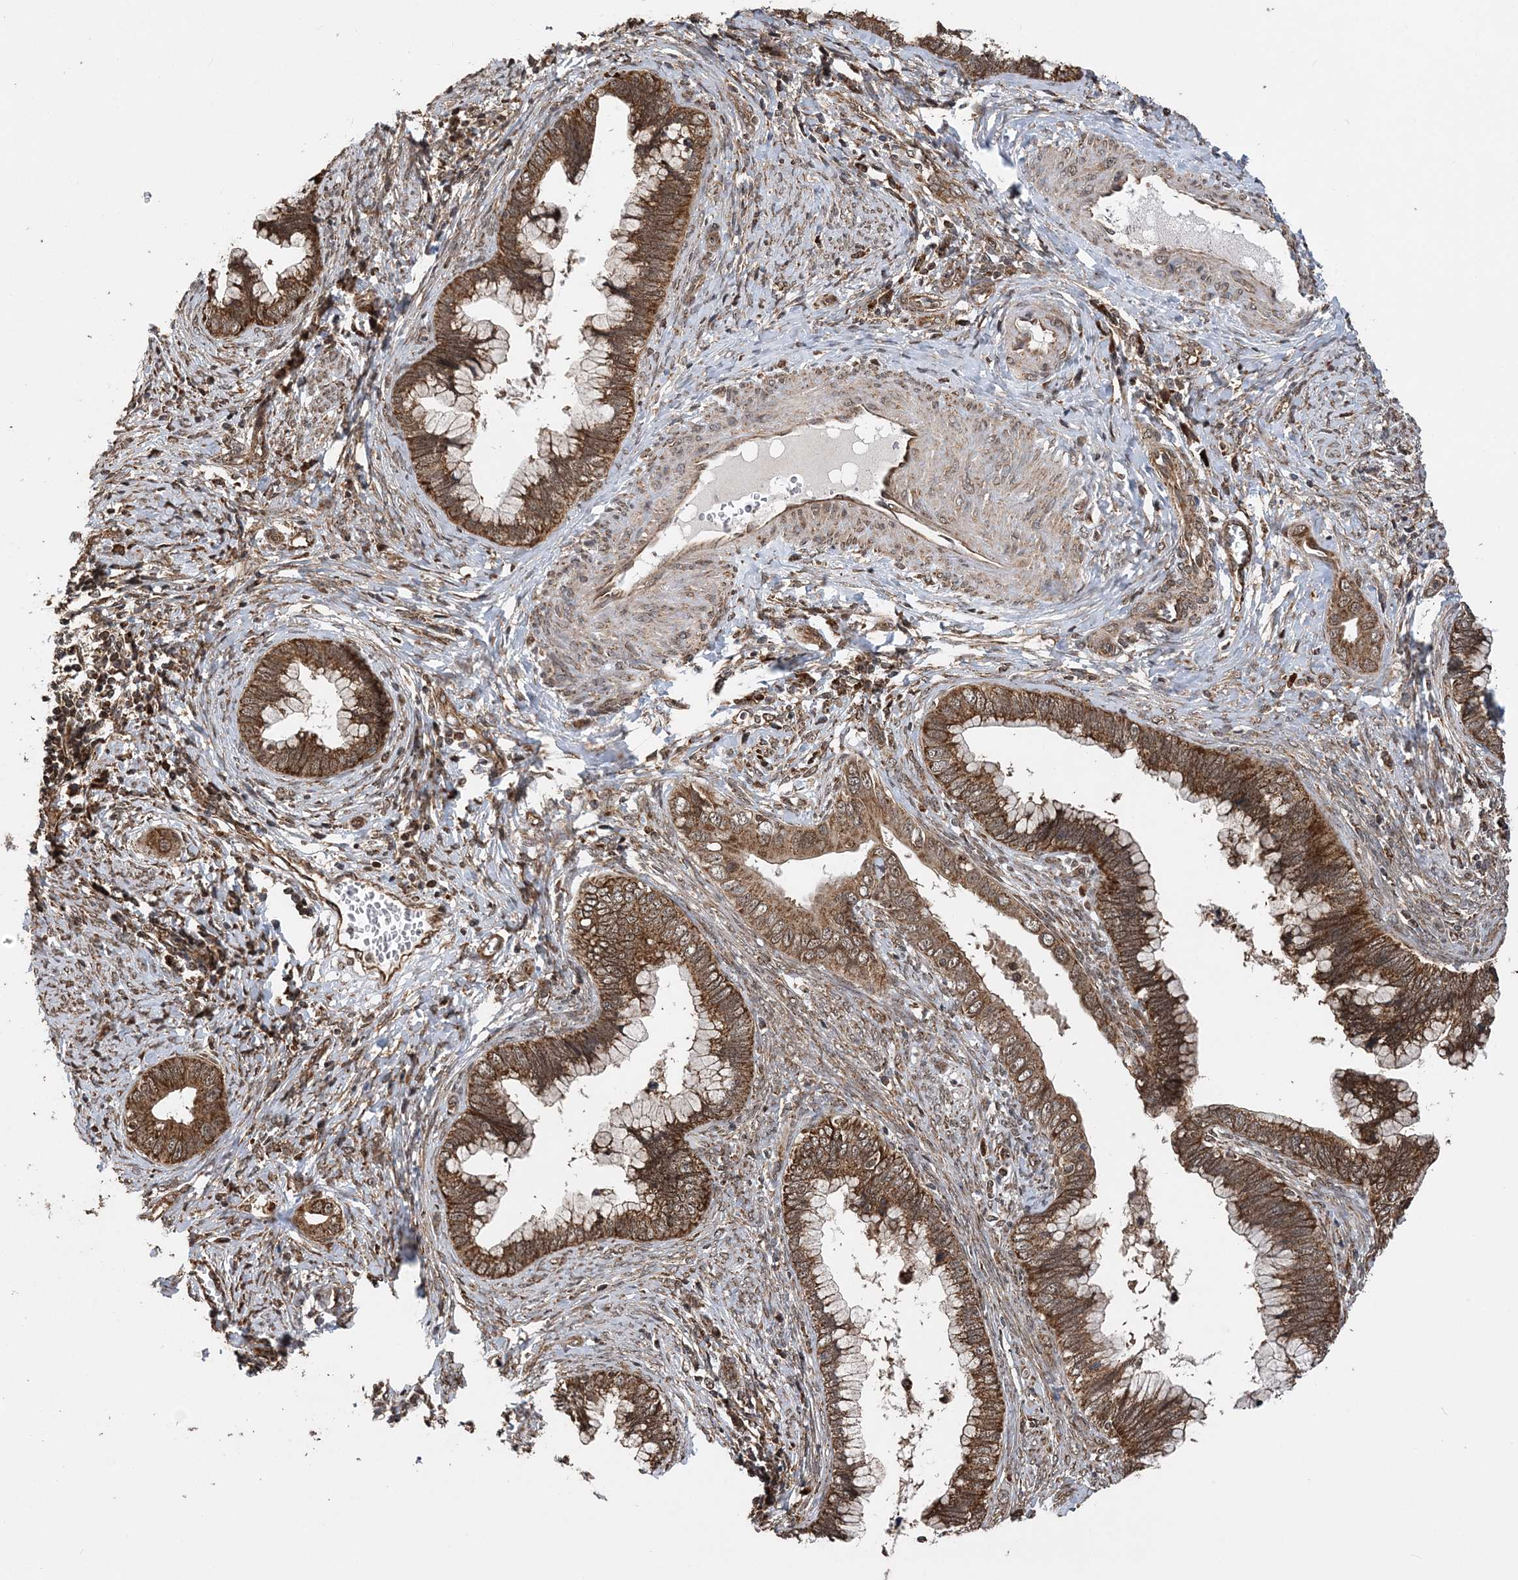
{"staining": {"intensity": "strong", "quantity": ">75%", "location": "cytoplasmic/membranous"}, "tissue": "cervical cancer", "cell_type": "Tumor cells", "image_type": "cancer", "snomed": [{"axis": "morphology", "description": "Adenocarcinoma, NOS"}, {"axis": "topography", "description": "Cervix"}], "caption": "Human cervical adenocarcinoma stained for a protein (brown) demonstrates strong cytoplasmic/membranous positive positivity in approximately >75% of tumor cells.", "gene": "PCBP1", "patient": {"sex": "female", "age": 44}}